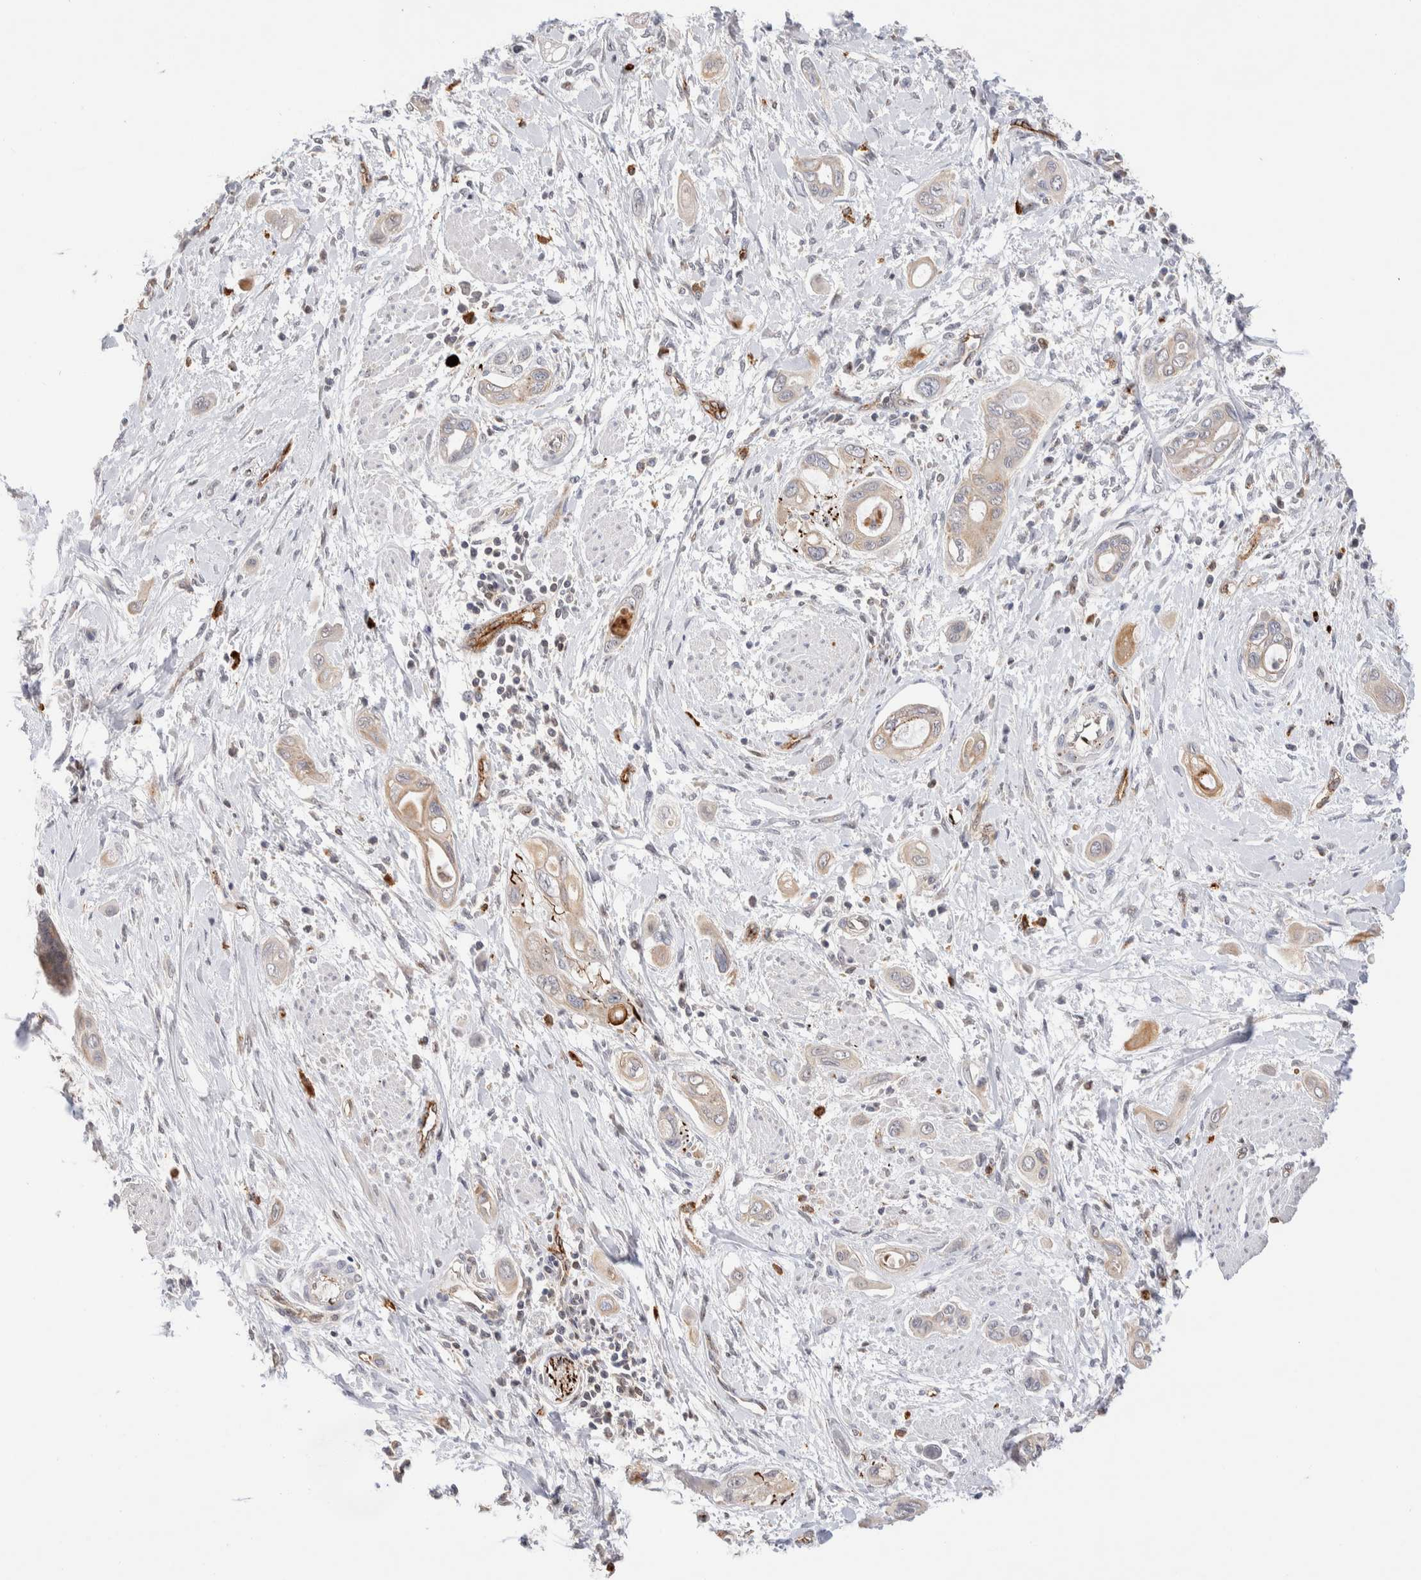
{"staining": {"intensity": "weak", "quantity": "<25%", "location": "cytoplasmic/membranous"}, "tissue": "pancreatic cancer", "cell_type": "Tumor cells", "image_type": "cancer", "snomed": [{"axis": "morphology", "description": "Adenocarcinoma, NOS"}, {"axis": "topography", "description": "Pancreas"}], "caption": "A high-resolution micrograph shows immunohistochemistry (IHC) staining of adenocarcinoma (pancreatic), which demonstrates no significant staining in tumor cells. The staining was performed using DAB (3,3'-diaminobenzidine) to visualize the protein expression in brown, while the nuclei were stained in blue with hematoxylin (Magnification: 20x).", "gene": "NSMAF", "patient": {"sex": "male", "age": 59}}